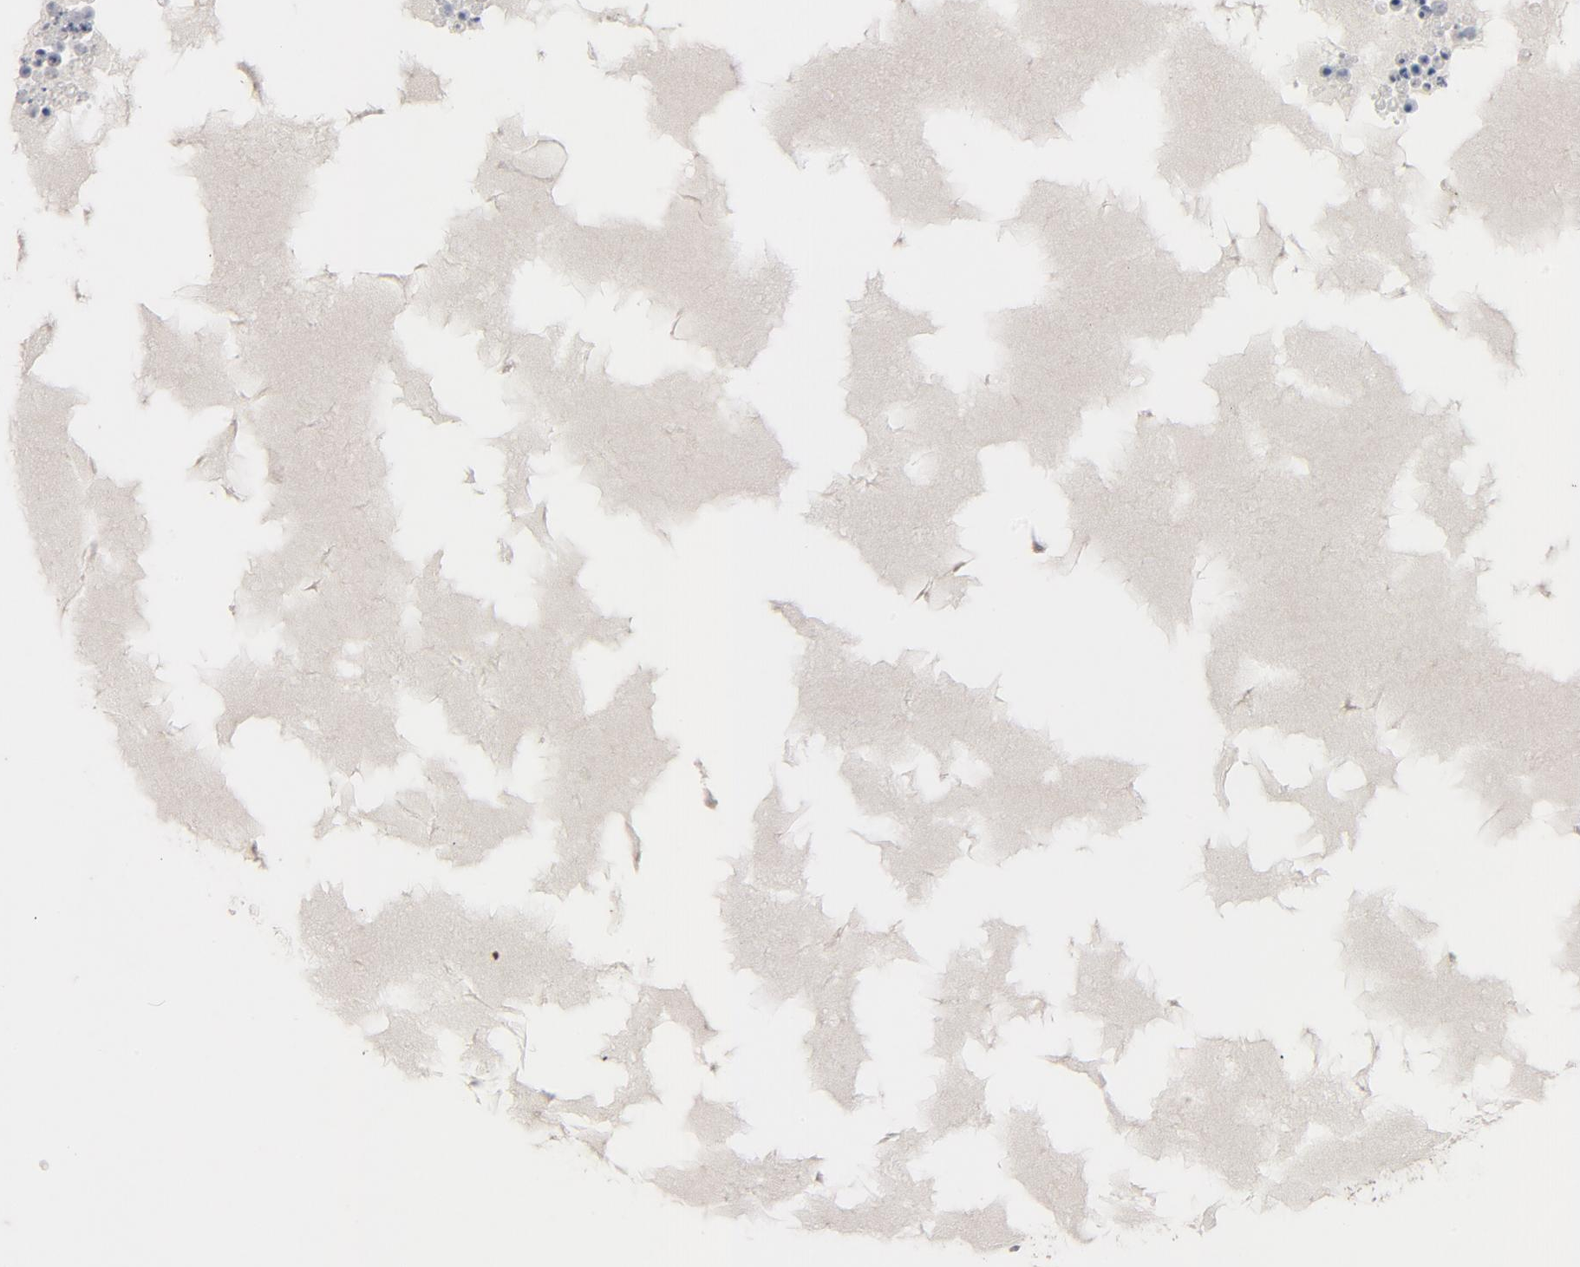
{"staining": {"intensity": "negative", "quantity": "none", "location": "none"}, "tissue": "ovary", "cell_type": "Ovarian stroma cells", "image_type": "normal", "snomed": [{"axis": "morphology", "description": "Normal tissue, NOS"}, {"axis": "topography", "description": "Ovary"}], "caption": "High magnification brightfield microscopy of normal ovary stained with DAB (3,3'-diaminobenzidine) (brown) and counterstained with hematoxylin (blue): ovarian stroma cells show no significant positivity.", "gene": "KDR", "patient": {"sex": "female", "age": 35}}